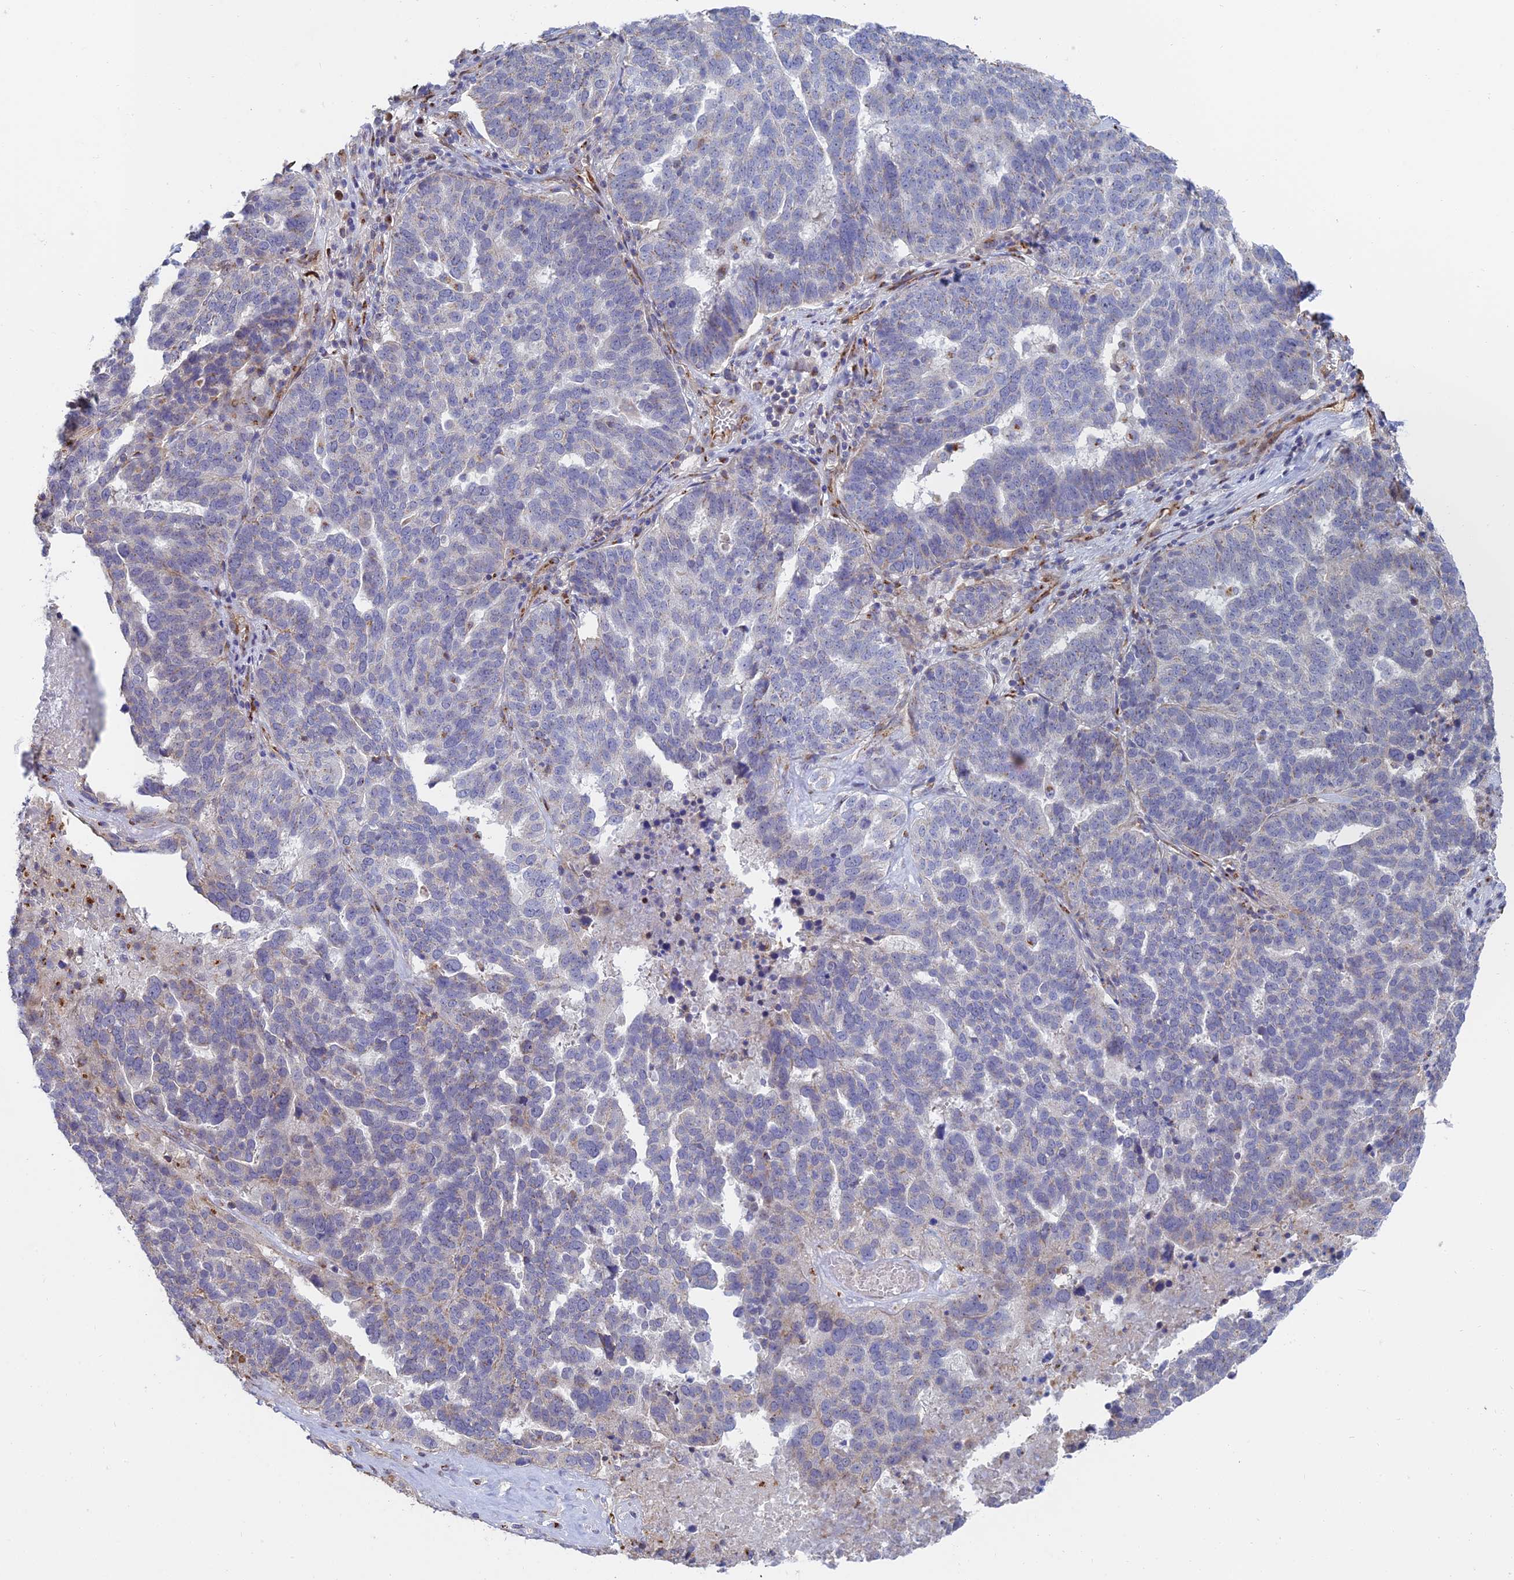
{"staining": {"intensity": "negative", "quantity": "none", "location": "none"}, "tissue": "ovarian cancer", "cell_type": "Tumor cells", "image_type": "cancer", "snomed": [{"axis": "morphology", "description": "Cystadenocarcinoma, serous, NOS"}, {"axis": "topography", "description": "Ovary"}], "caption": "Tumor cells are negative for brown protein staining in serous cystadenocarcinoma (ovarian).", "gene": "HS2ST1", "patient": {"sex": "female", "age": 59}}